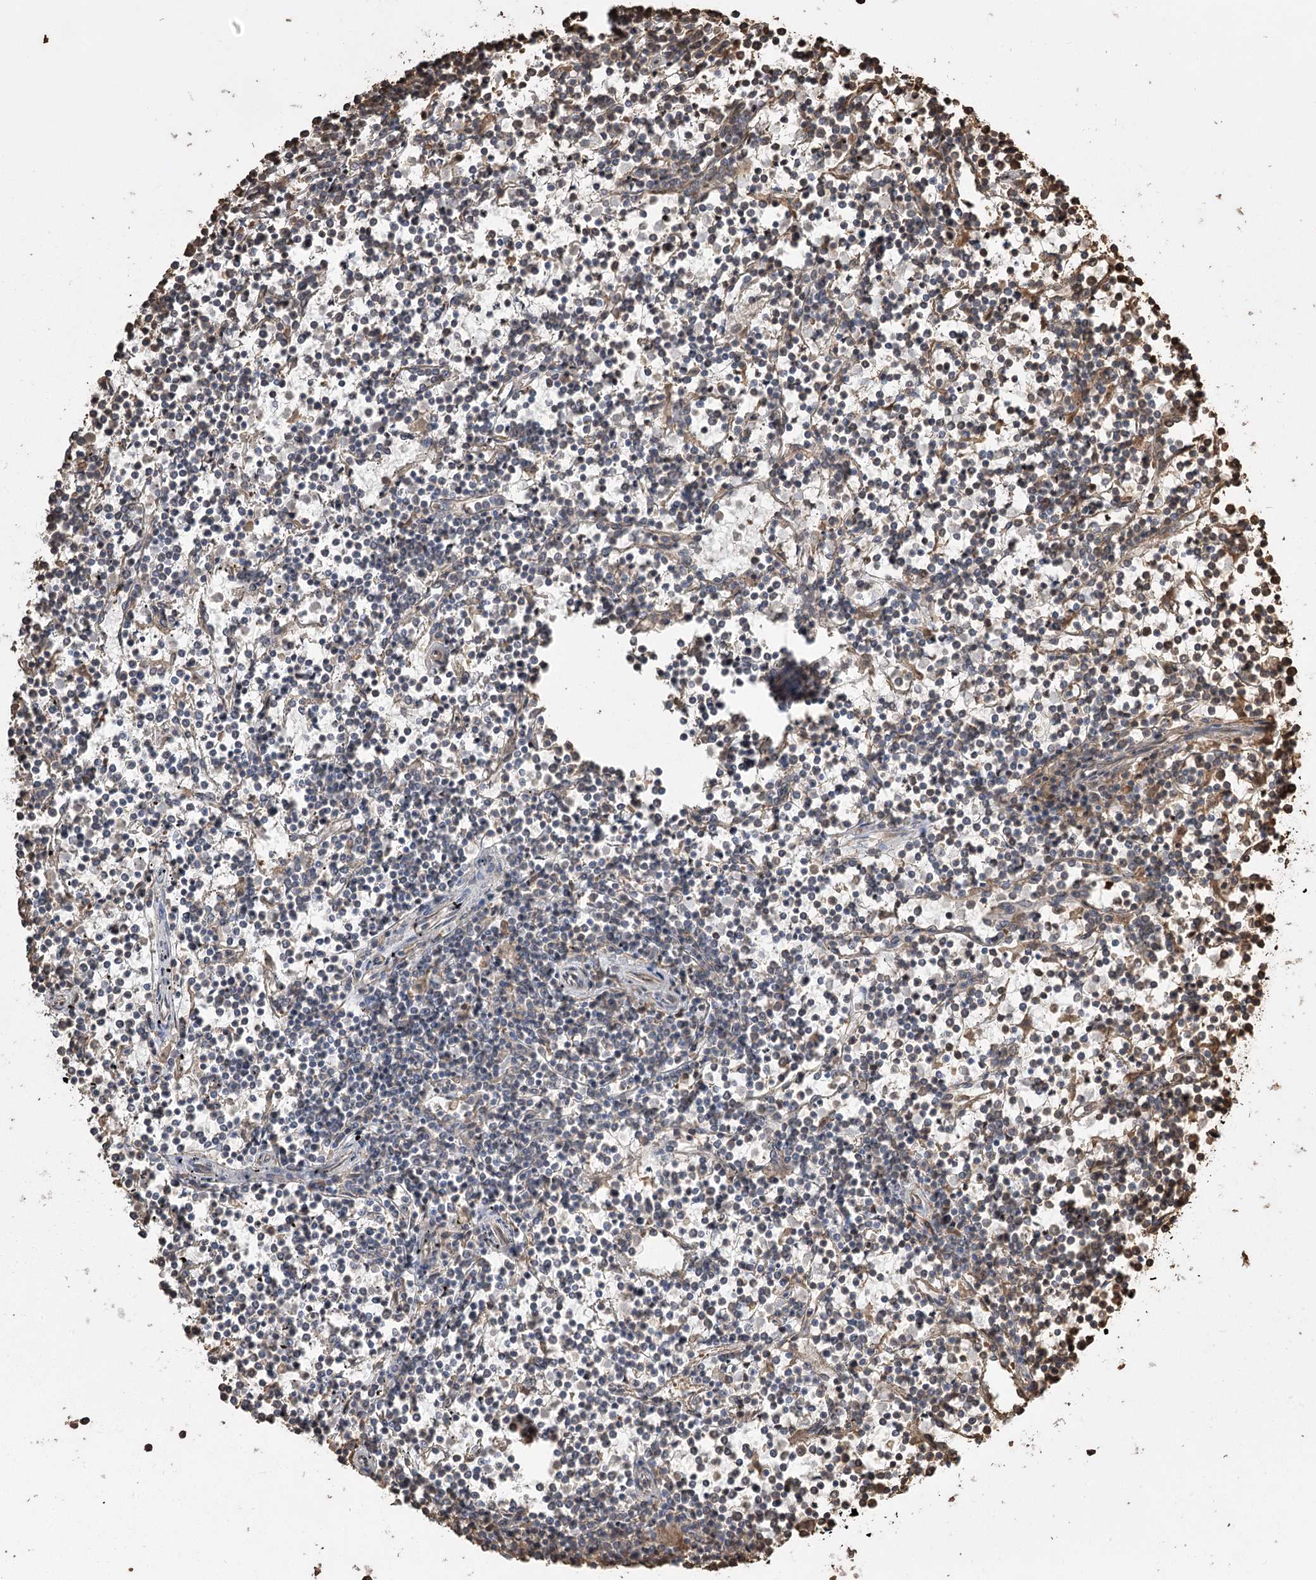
{"staining": {"intensity": "negative", "quantity": "none", "location": "none"}, "tissue": "lymphoma", "cell_type": "Tumor cells", "image_type": "cancer", "snomed": [{"axis": "morphology", "description": "Malignant lymphoma, non-Hodgkin's type, Low grade"}, {"axis": "topography", "description": "Spleen"}], "caption": "The histopathology image shows no staining of tumor cells in low-grade malignant lymphoma, non-Hodgkin's type. The staining was performed using DAB to visualize the protein expression in brown, while the nuclei were stained in blue with hematoxylin (Magnification: 20x).", "gene": "PLCH1", "patient": {"sex": "female", "age": 19}}